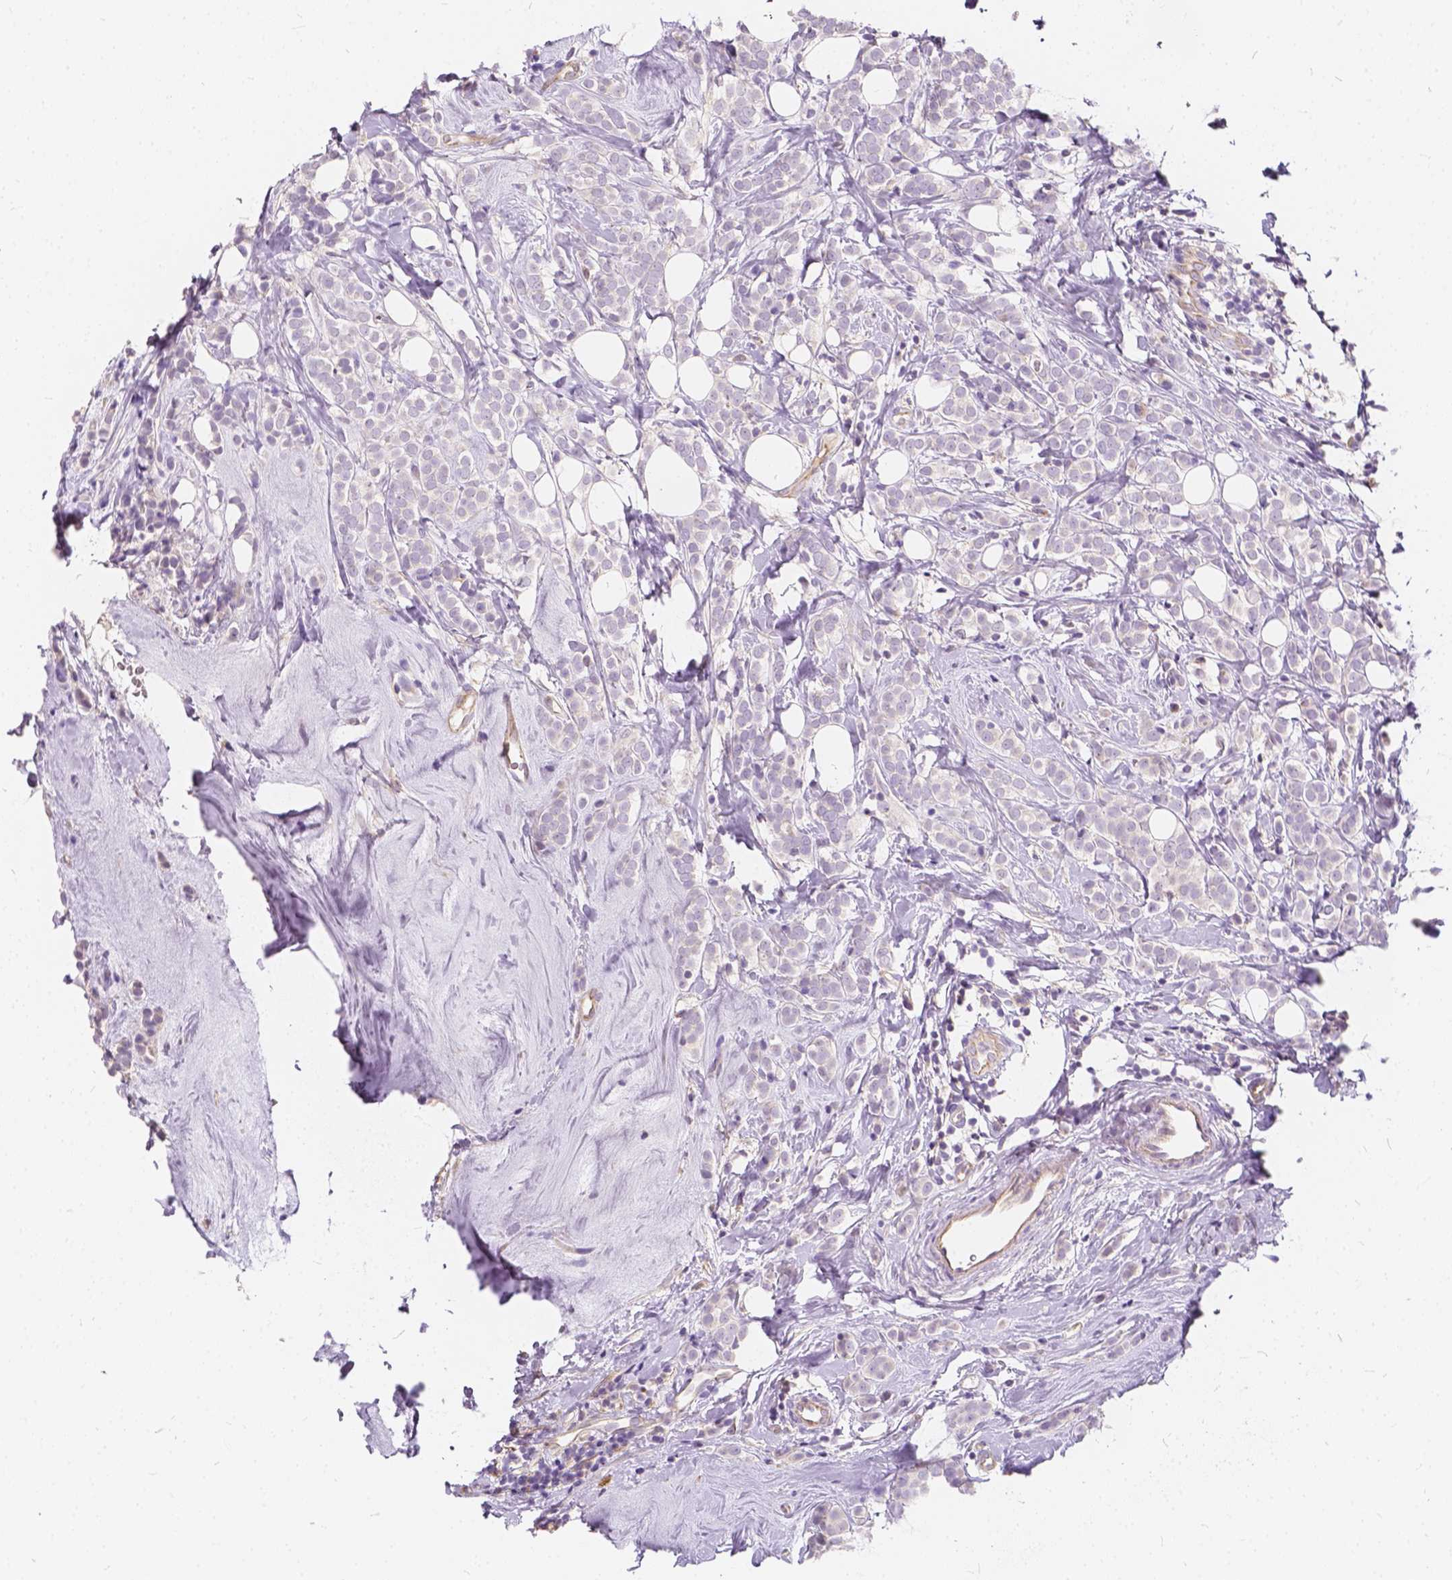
{"staining": {"intensity": "negative", "quantity": "none", "location": "none"}, "tissue": "breast cancer", "cell_type": "Tumor cells", "image_type": "cancer", "snomed": [{"axis": "morphology", "description": "Lobular carcinoma"}, {"axis": "topography", "description": "Breast"}], "caption": "High magnification brightfield microscopy of breast lobular carcinoma stained with DAB (brown) and counterstained with hematoxylin (blue): tumor cells show no significant positivity. (DAB immunohistochemistry (IHC), high magnification).", "gene": "KIAA0513", "patient": {"sex": "female", "age": 49}}